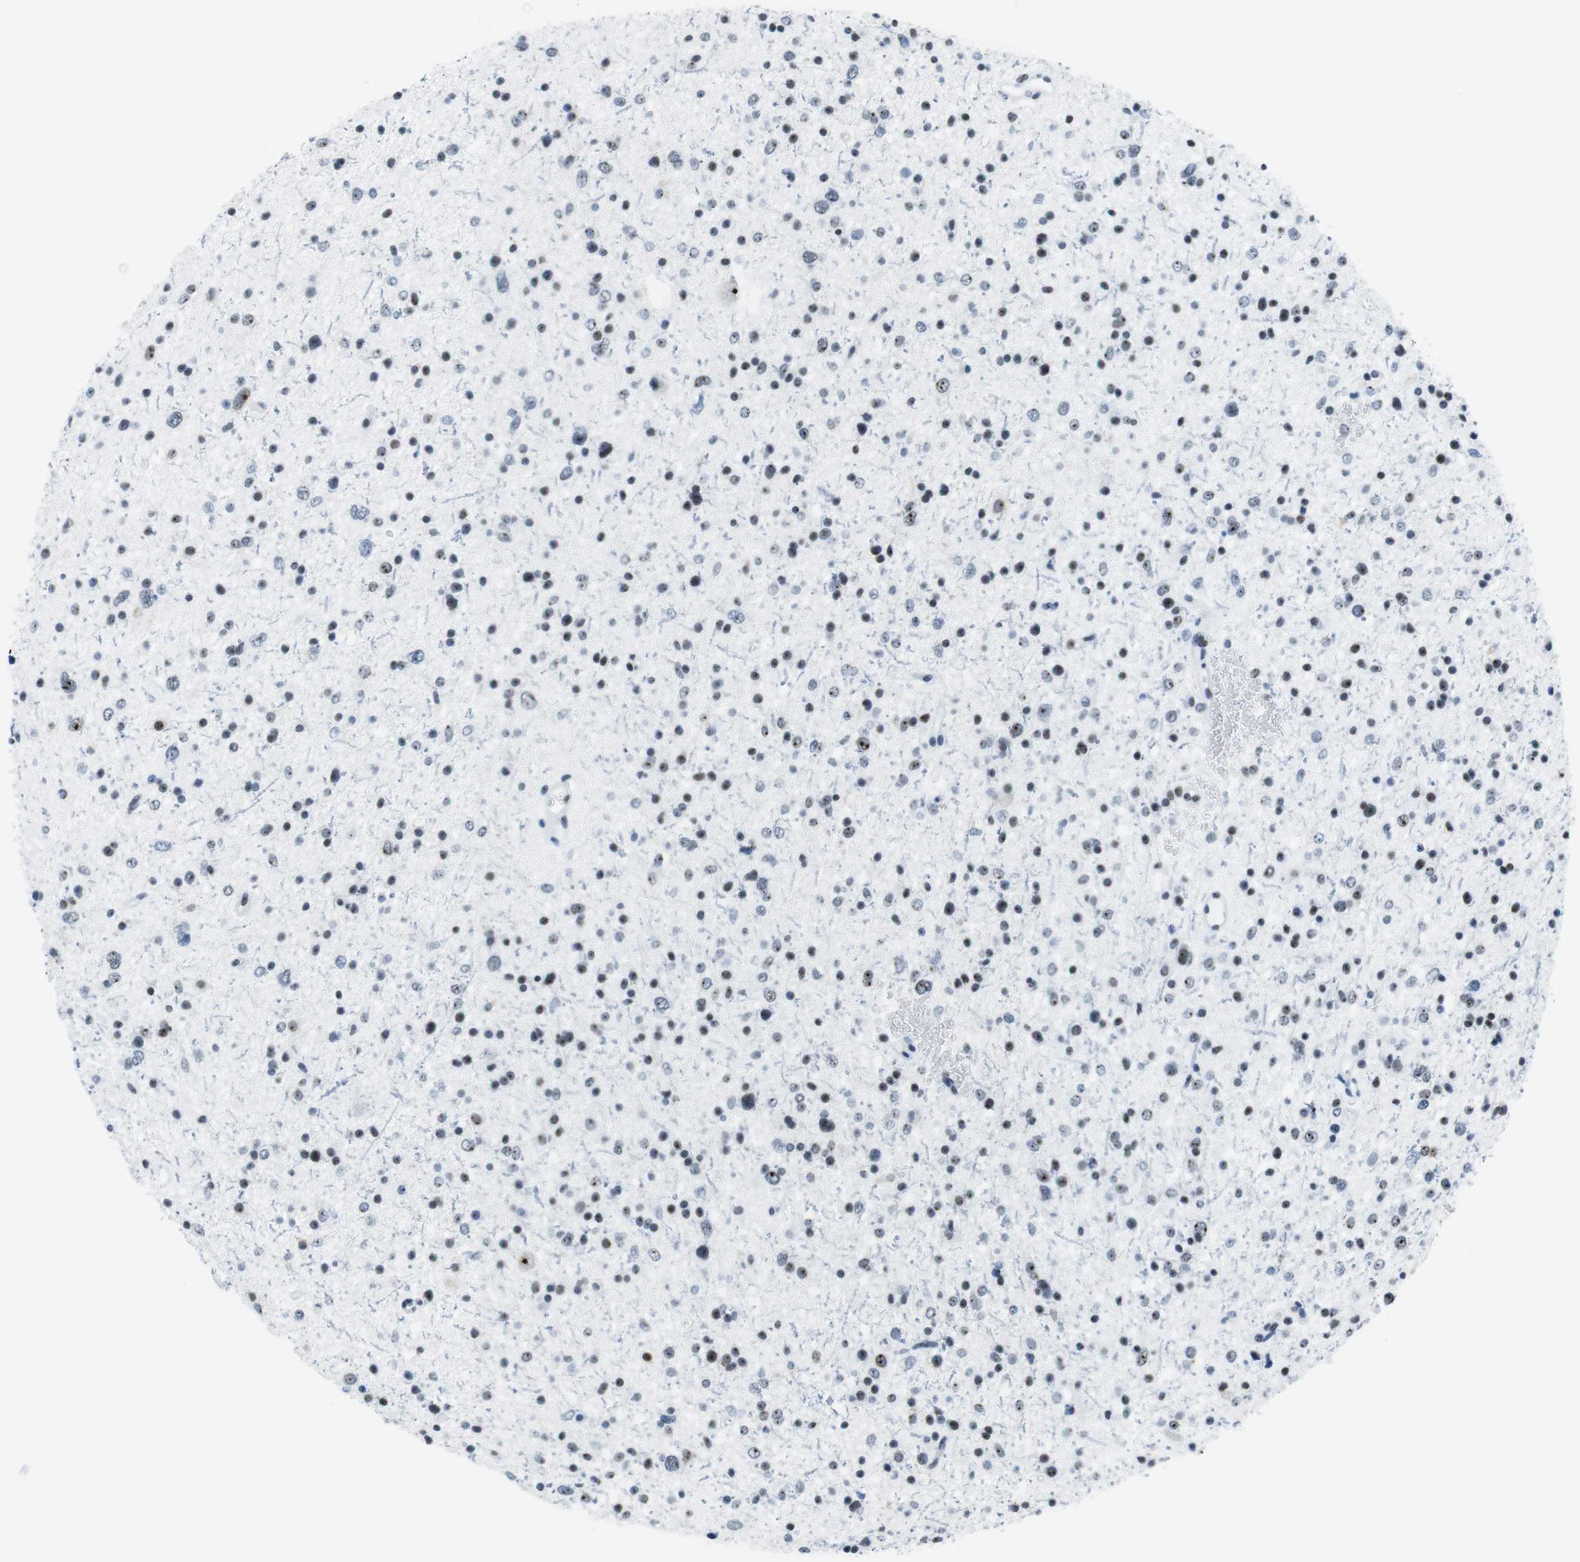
{"staining": {"intensity": "weak", "quantity": "25%-75%", "location": "nuclear"}, "tissue": "glioma", "cell_type": "Tumor cells", "image_type": "cancer", "snomed": [{"axis": "morphology", "description": "Glioma, malignant, Low grade"}, {"axis": "topography", "description": "Brain"}], "caption": "This image reveals immunohistochemistry (IHC) staining of human glioma, with low weak nuclear staining in about 25%-75% of tumor cells.", "gene": "NIFK", "patient": {"sex": "female", "age": 37}}